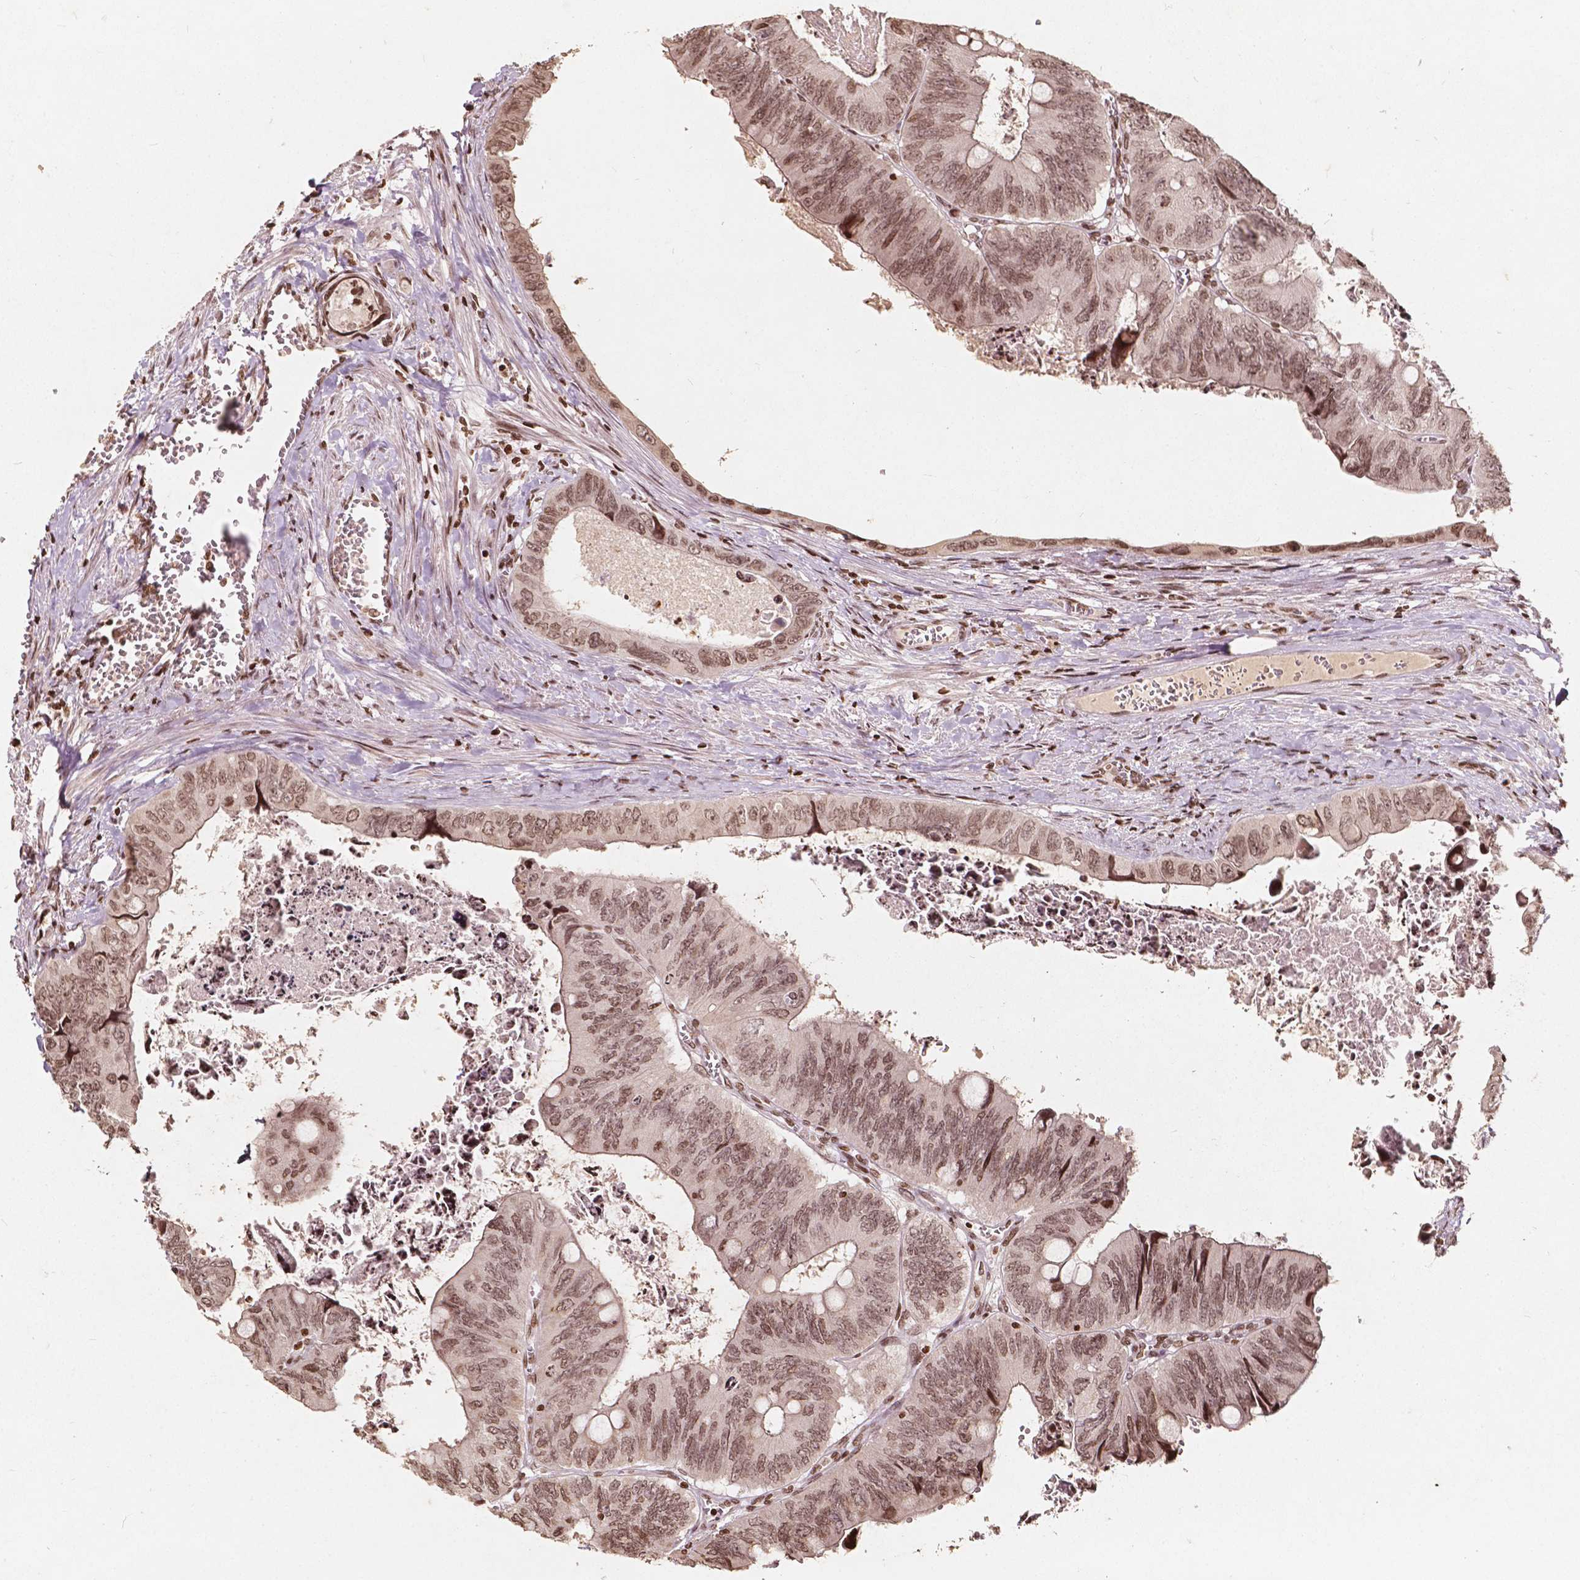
{"staining": {"intensity": "weak", "quantity": ">75%", "location": "nuclear"}, "tissue": "colorectal cancer", "cell_type": "Tumor cells", "image_type": "cancer", "snomed": [{"axis": "morphology", "description": "Adenocarcinoma, NOS"}, {"axis": "topography", "description": "Colon"}], "caption": "A histopathology image showing weak nuclear expression in approximately >75% of tumor cells in colorectal adenocarcinoma, as visualized by brown immunohistochemical staining.", "gene": "H3C14", "patient": {"sex": "female", "age": 84}}